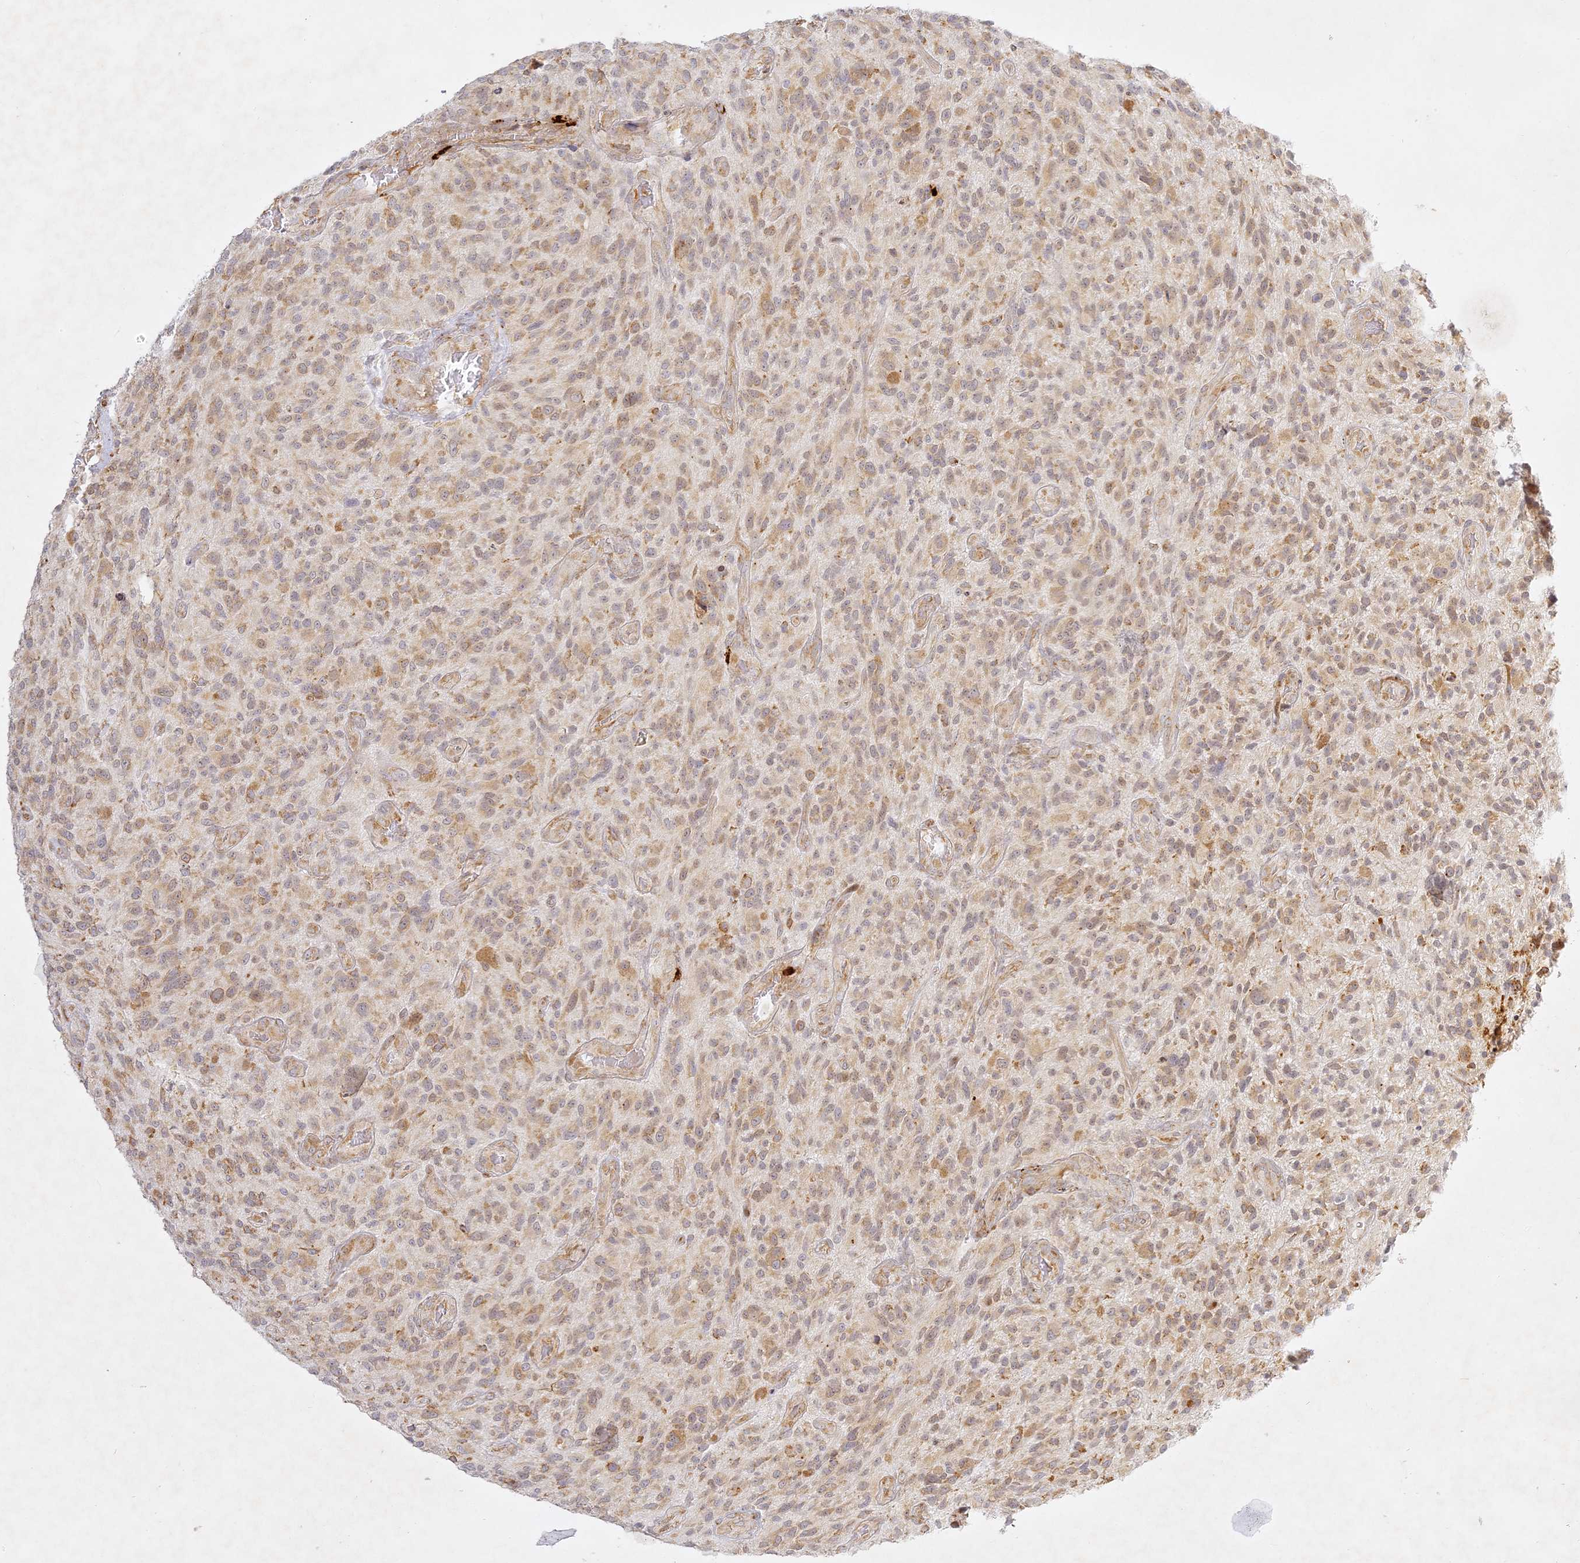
{"staining": {"intensity": "weak", "quantity": ">75%", "location": "cytoplasmic/membranous"}, "tissue": "glioma", "cell_type": "Tumor cells", "image_type": "cancer", "snomed": [{"axis": "morphology", "description": "Glioma, malignant, High grade"}, {"axis": "topography", "description": "Brain"}], "caption": "Immunohistochemistry (IHC) of glioma shows low levels of weak cytoplasmic/membranous staining in about >75% of tumor cells.", "gene": "SLC30A5", "patient": {"sex": "male", "age": 47}}